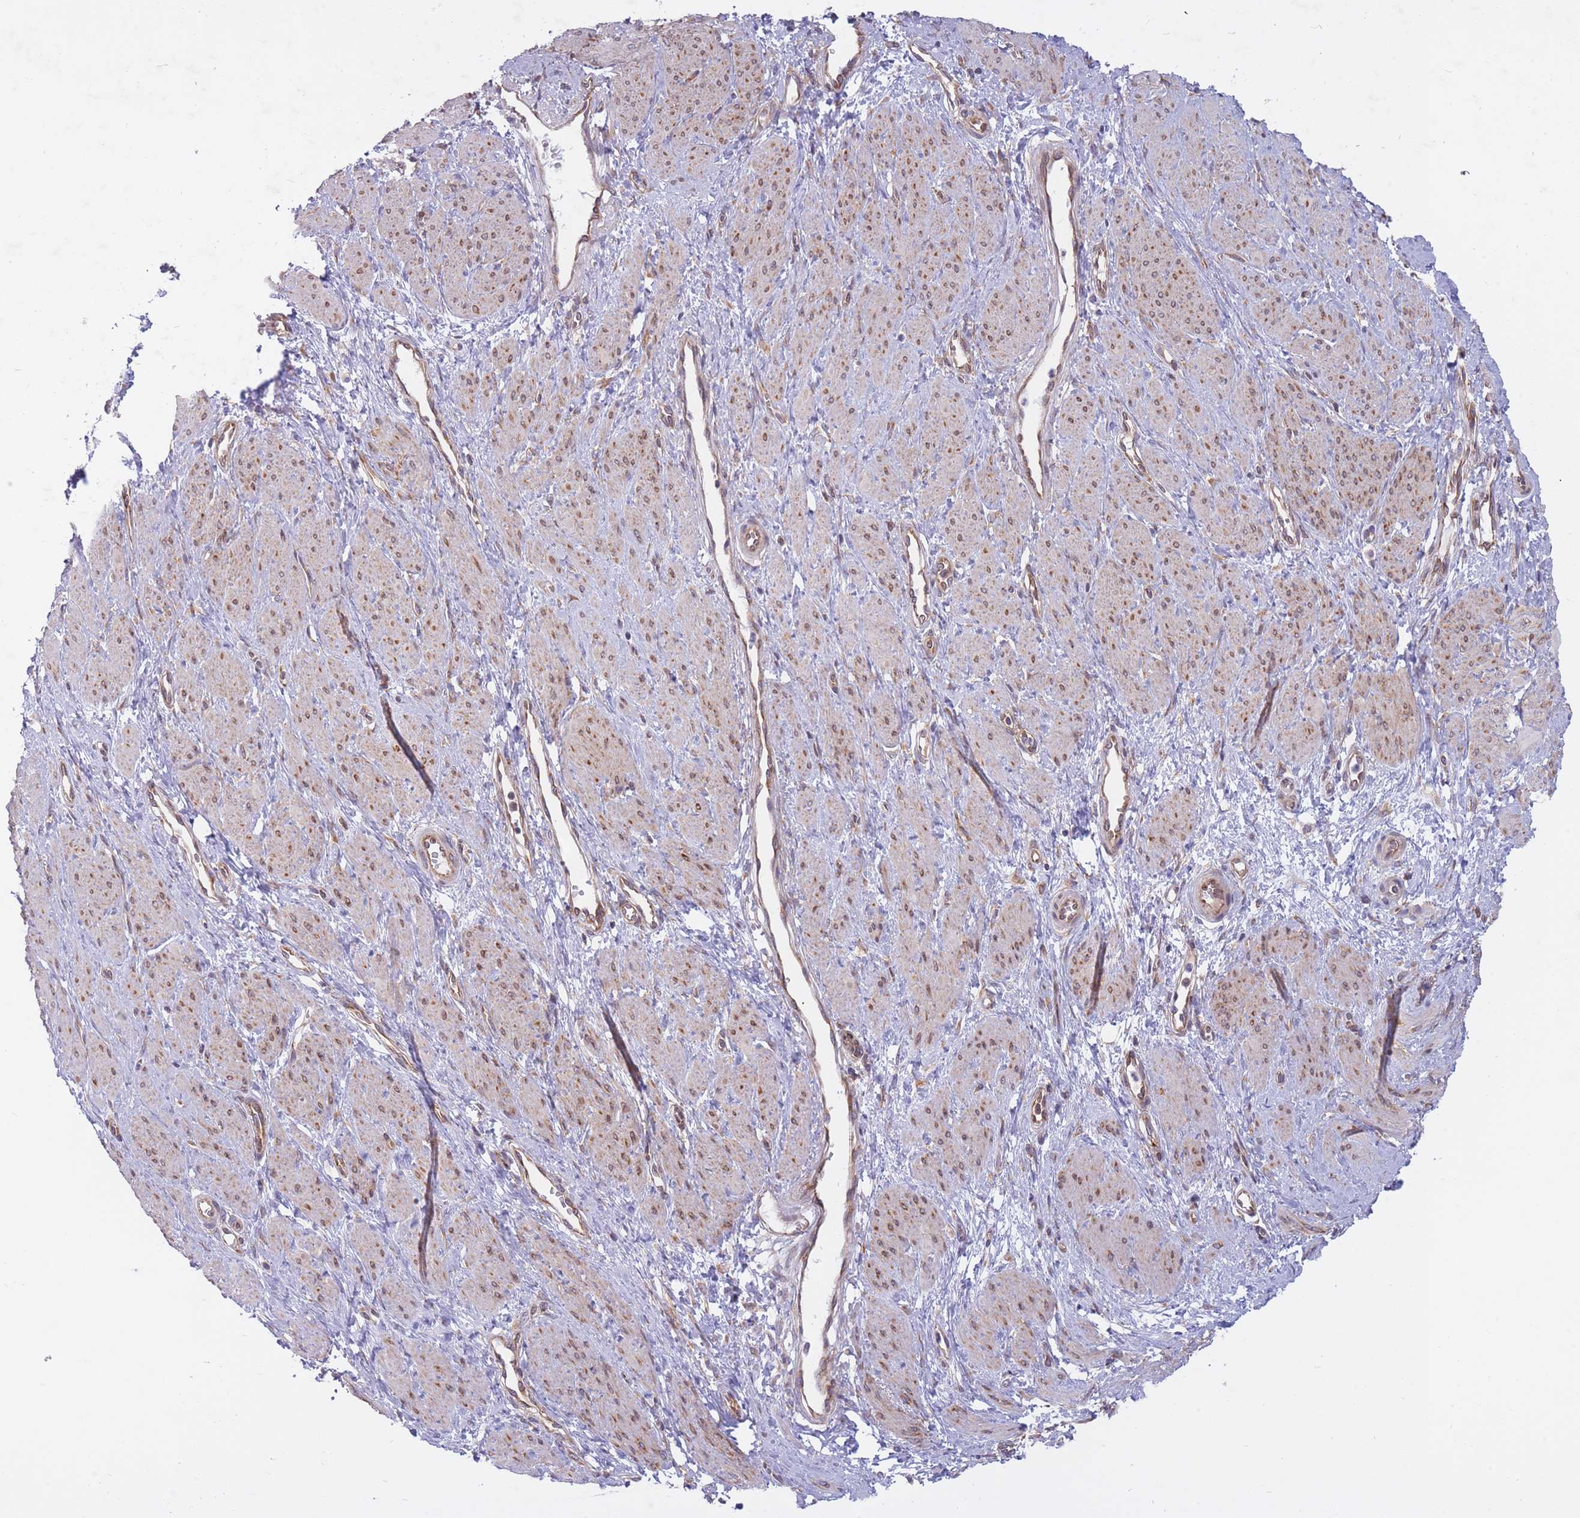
{"staining": {"intensity": "moderate", "quantity": "25%-75%", "location": "cytoplasmic/membranous"}, "tissue": "smooth muscle", "cell_type": "Smooth muscle cells", "image_type": "normal", "snomed": [{"axis": "morphology", "description": "Normal tissue, NOS"}, {"axis": "topography", "description": "Smooth muscle"}, {"axis": "topography", "description": "Uterus"}], "caption": "This image reveals unremarkable smooth muscle stained with immunohistochemistry to label a protein in brown. The cytoplasmic/membranous of smooth muscle cells show moderate positivity for the protein. Nuclei are counter-stained blue.", "gene": "CCDC124", "patient": {"sex": "female", "age": 39}}